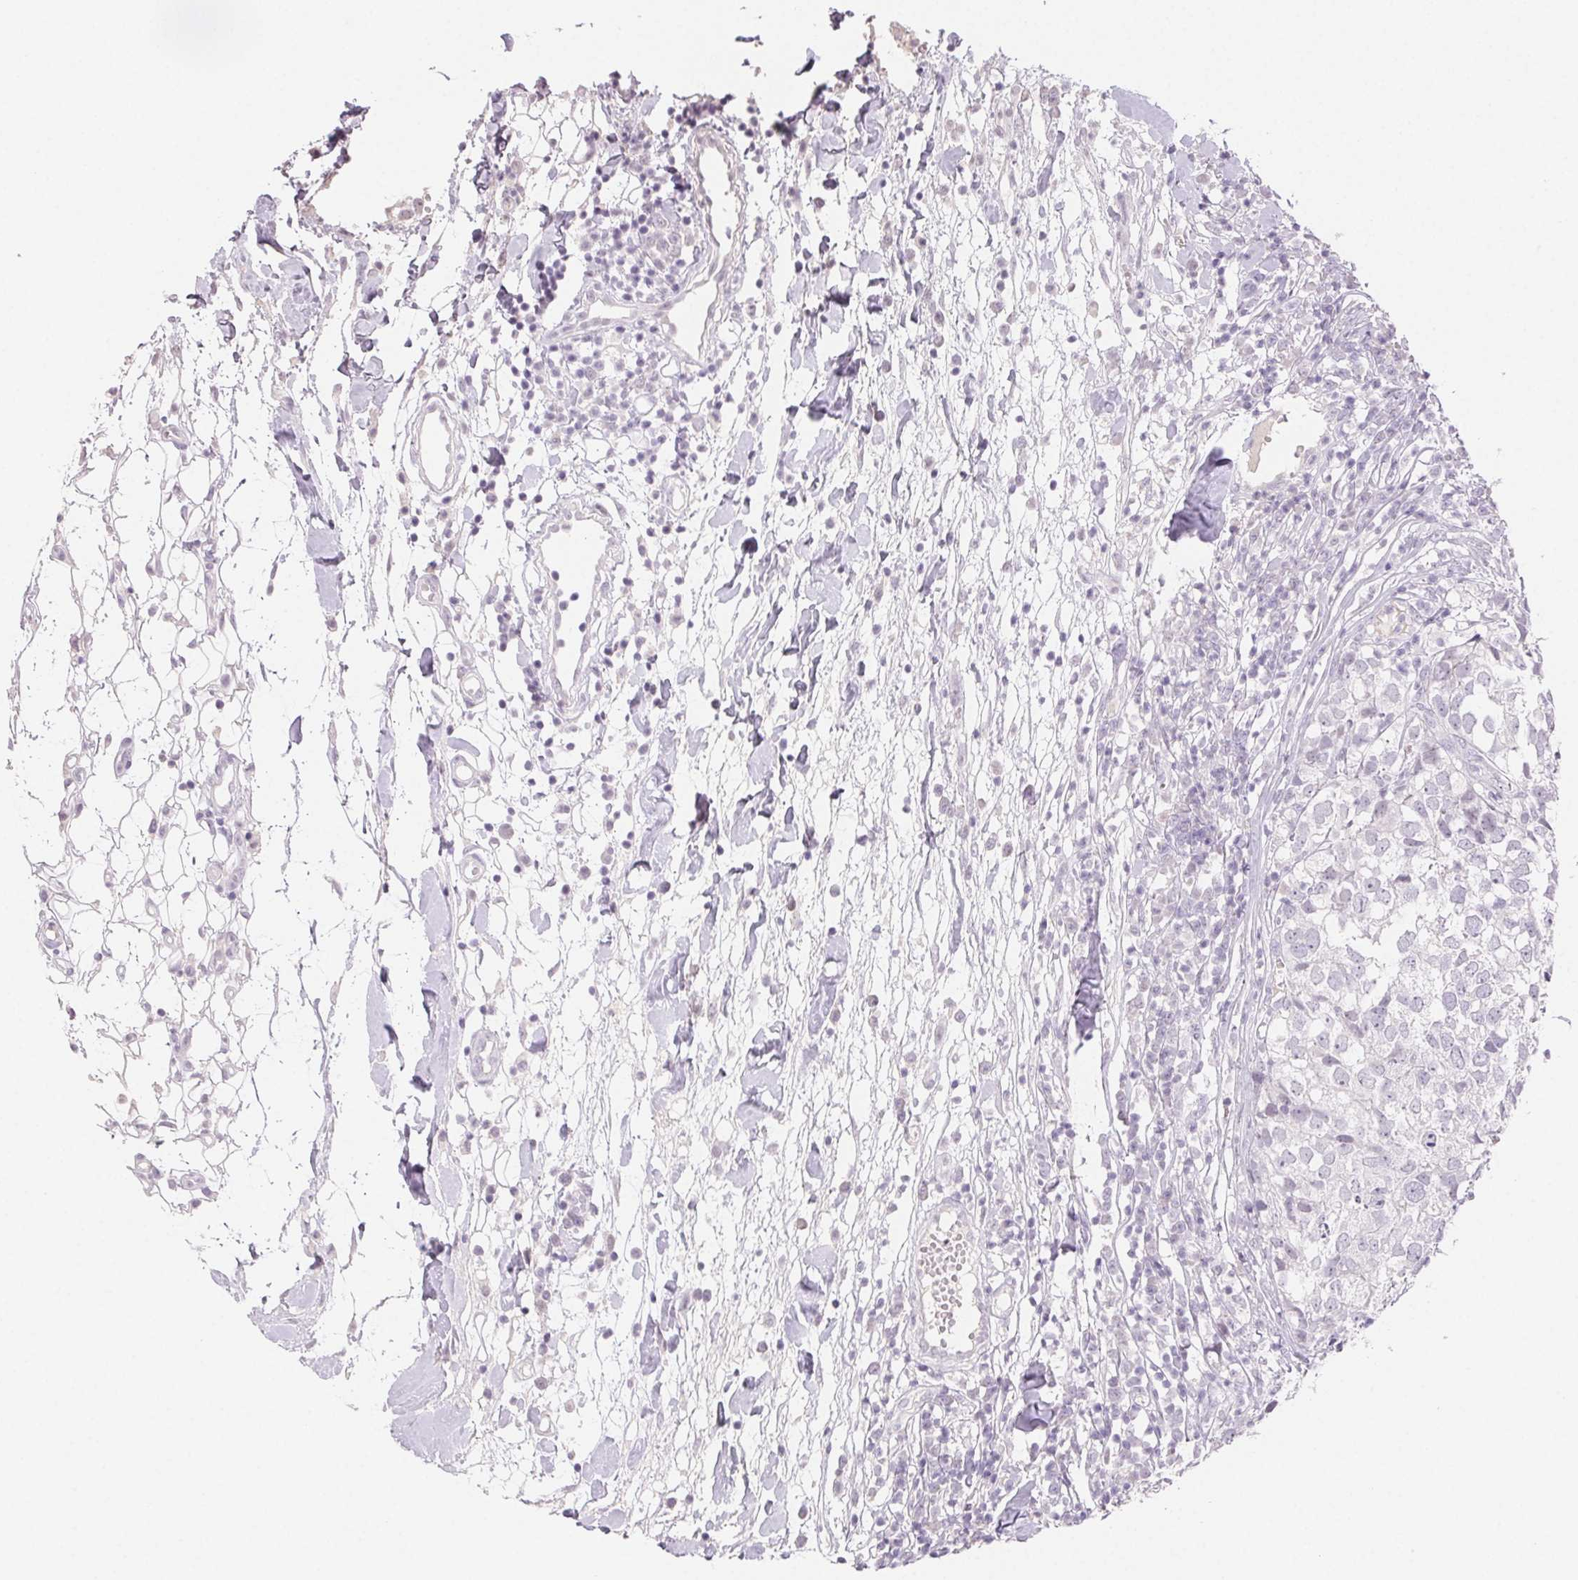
{"staining": {"intensity": "negative", "quantity": "none", "location": "none"}, "tissue": "breast cancer", "cell_type": "Tumor cells", "image_type": "cancer", "snomed": [{"axis": "morphology", "description": "Duct carcinoma"}, {"axis": "topography", "description": "Breast"}], "caption": "Tumor cells show no significant staining in breast cancer (invasive ductal carcinoma). Brightfield microscopy of IHC stained with DAB (brown) and hematoxylin (blue), captured at high magnification.", "gene": "BPIFB2", "patient": {"sex": "female", "age": 30}}